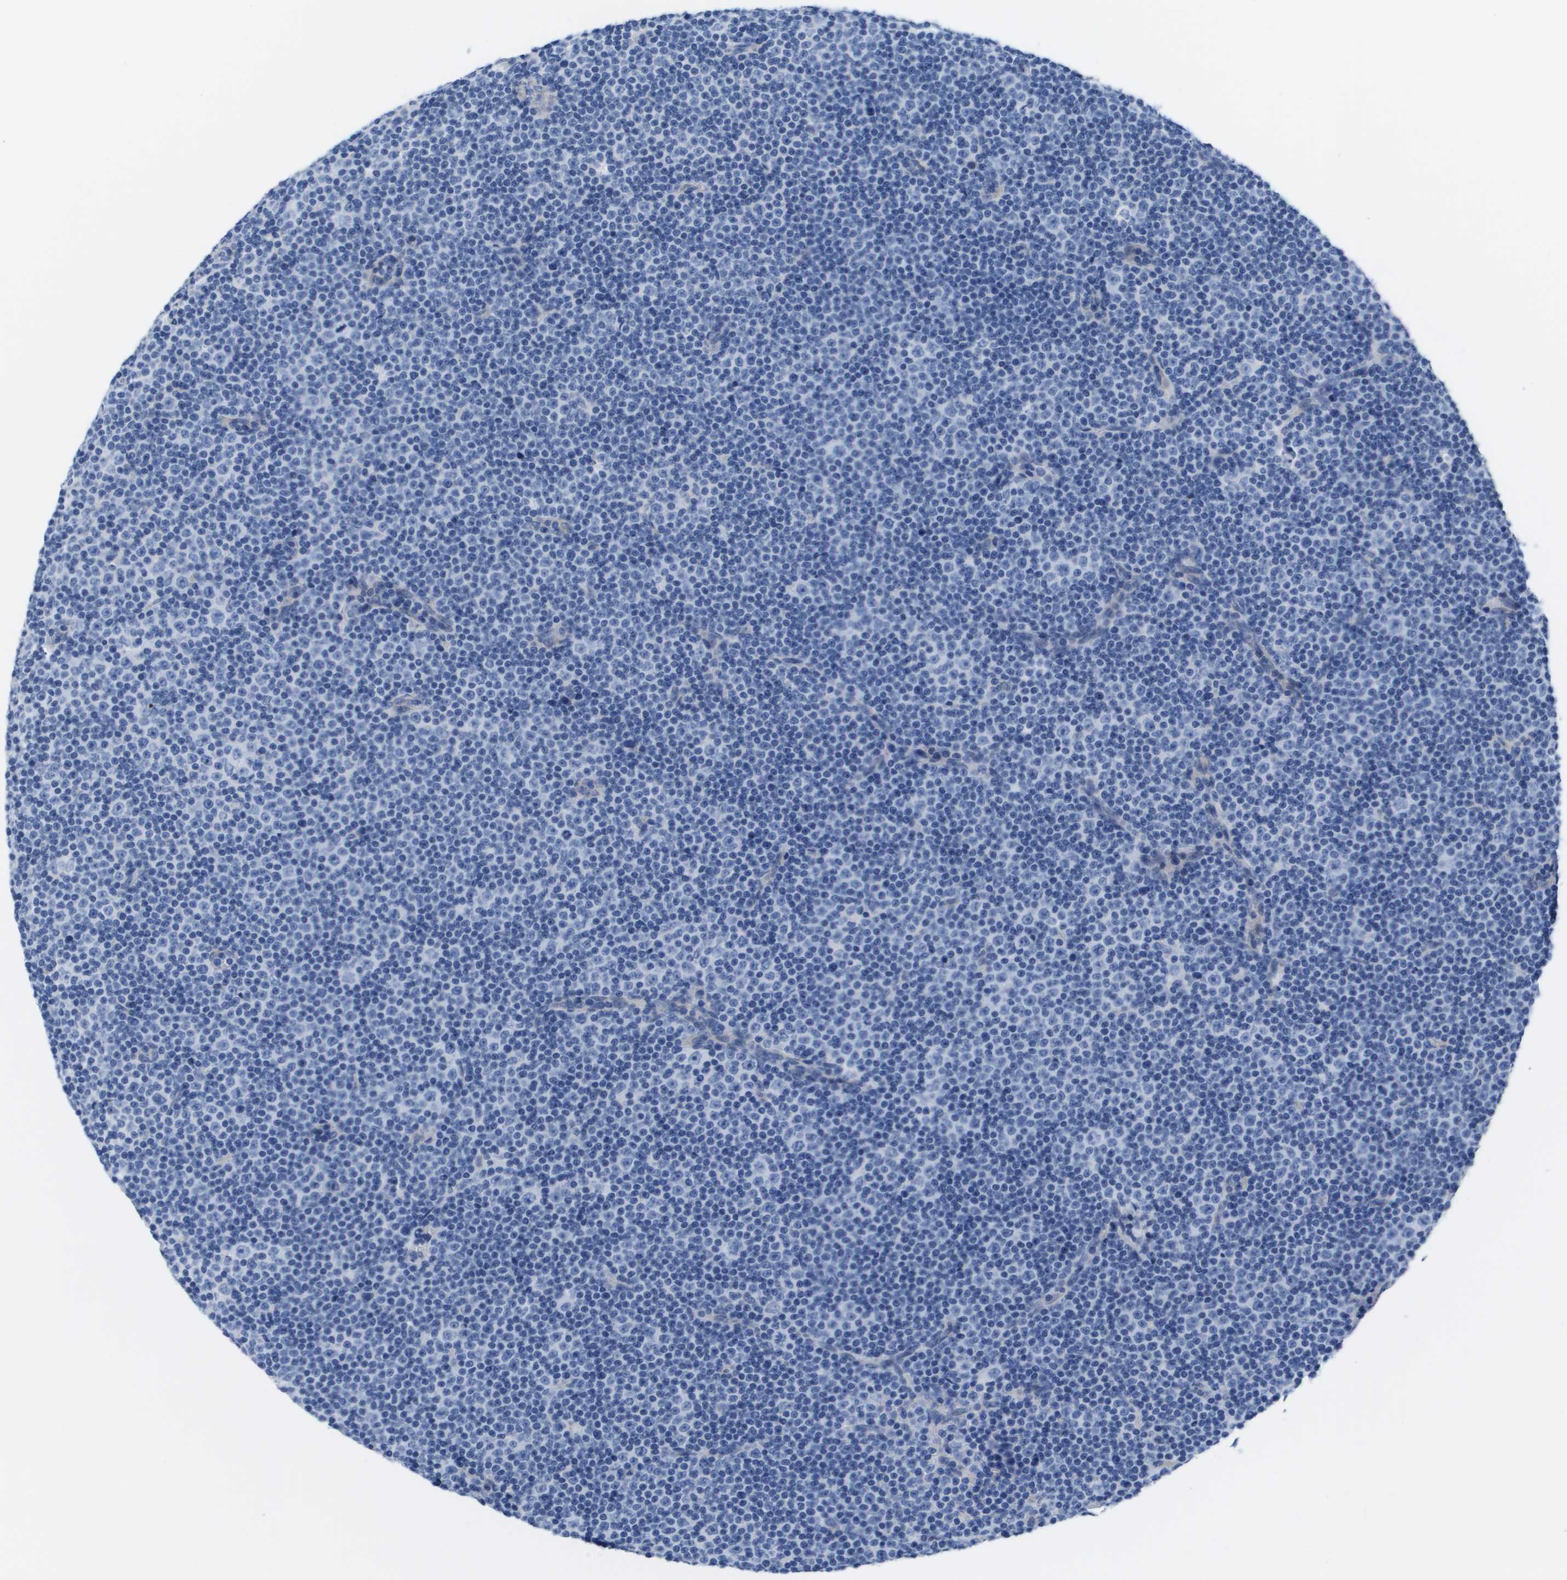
{"staining": {"intensity": "negative", "quantity": "none", "location": "none"}, "tissue": "lymphoma", "cell_type": "Tumor cells", "image_type": "cancer", "snomed": [{"axis": "morphology", "description": "Malignant lymphoma, non-Hodgkin's type, Low grade"}, {"axis": "topography", "description": "Lymph node"}], "caption": "Human malignant lymphoma, non-Hodgkin's type (low-grade) stained for a protein using immunohistochemistry displays no positivity in tumor cells.", "gene": "APOA1", "patient": {"sex": "female", "age": 67}}